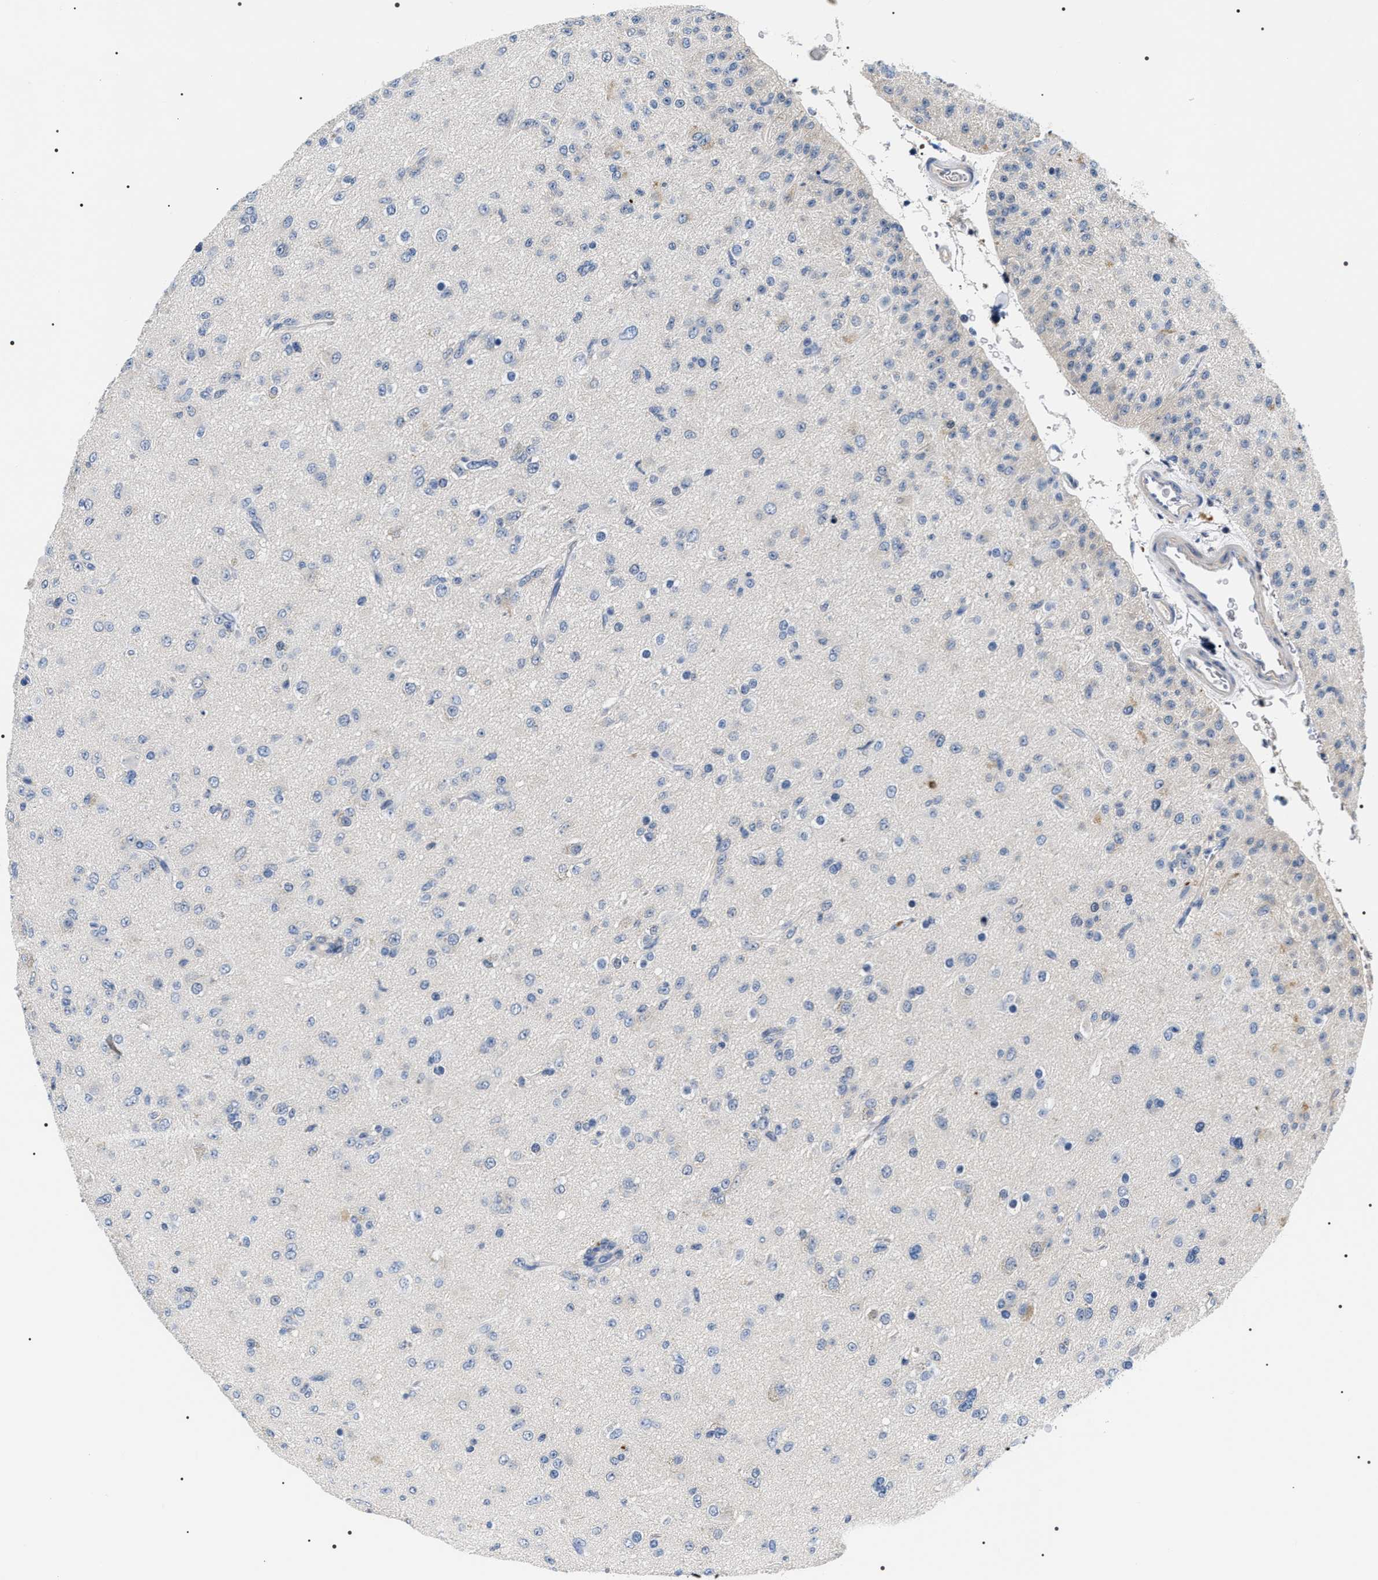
{"staining": {"intensity": "negative", "quantity": "none", "location": "none"}, "tissue": "glioma", "cell_type": "Tumor cells", "image_type": "cancer", "snomed": [{"axis": "morphology", "description": "Glioma, malignant, Low grade"}, {"axis": "topography", "description": "Brain"}], "caption": "A histopathology image of malignant glioma (low-grade) stained for a protein demonstrates no brown staining in tumor cells. (Stains: DAB IHC with hematoxylin counter stain, Microscopy: brightfield microscopy at high magnification).", "gene": "BAG2", "patient": {"sex": "male", "age": 65}}